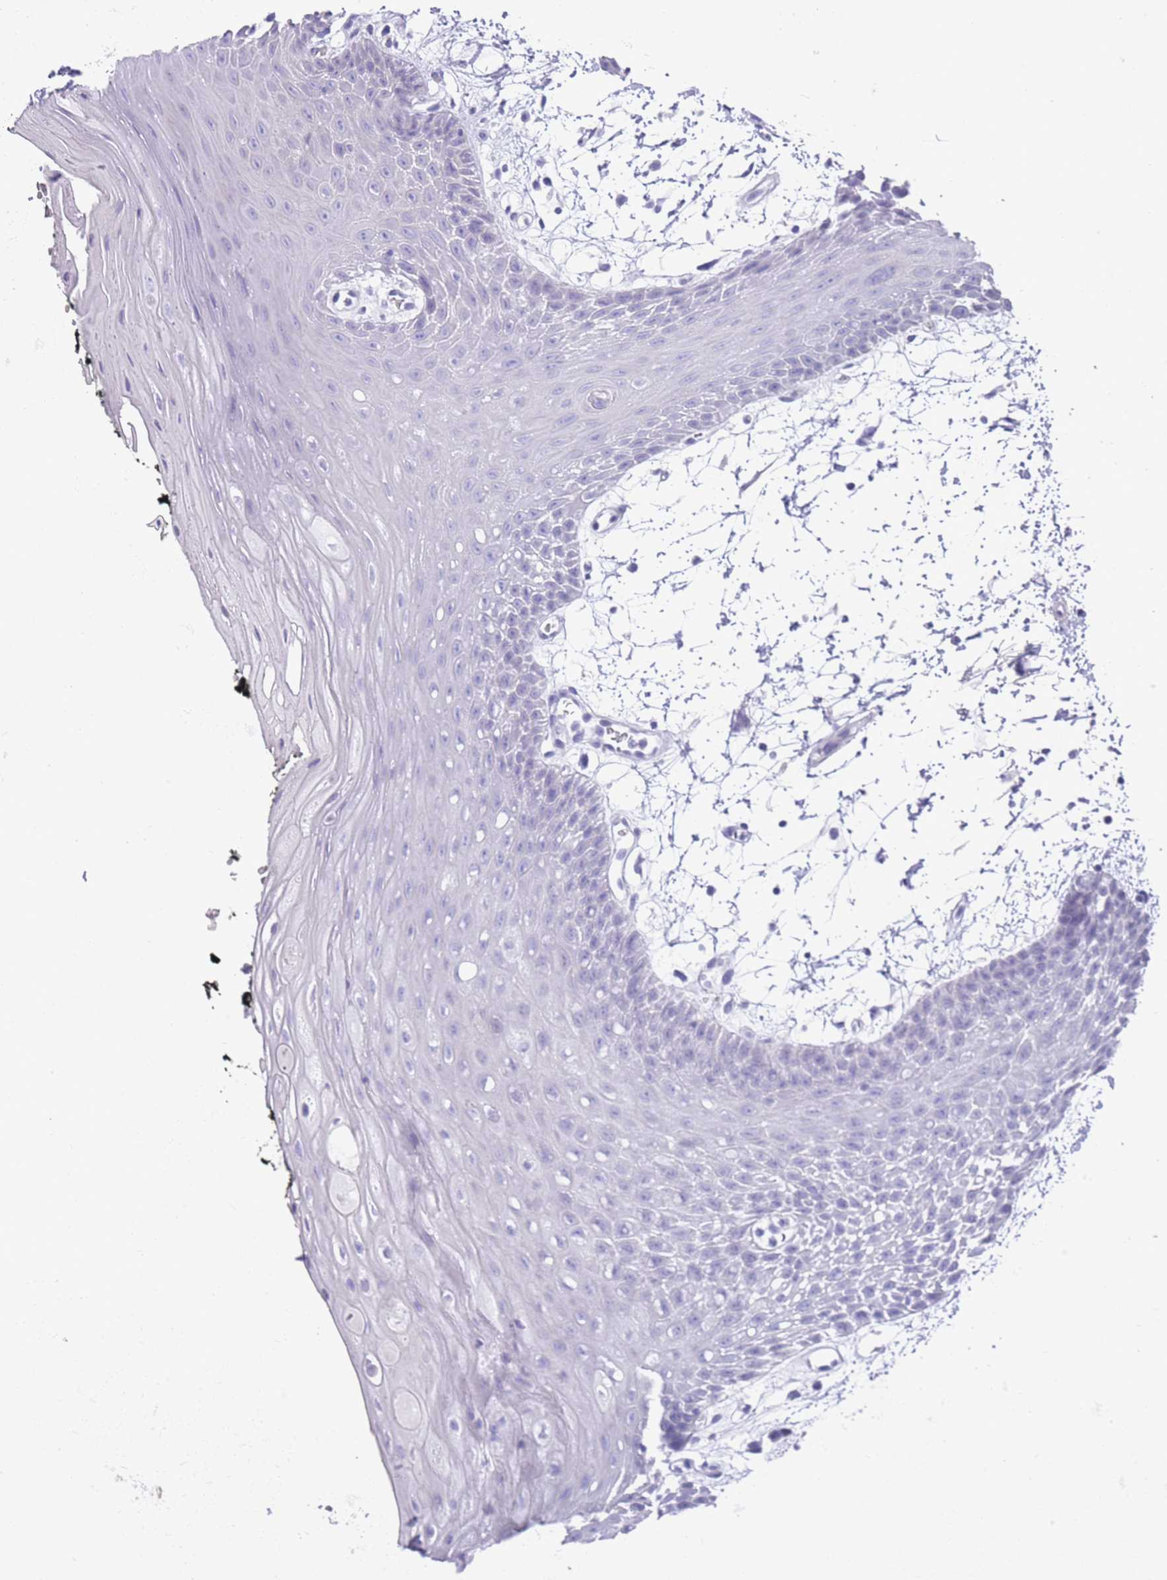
{"staining": {"intensity": "negative", "quantity": "none", "location": "none"}, "tissue": "oral mucosa", "cell_type": "Squamous epithelial cells", "image_type": "normal", "snomed": [{"axis": "morphology", "description": "Normal tissue, NOS"}, {"axis": "topography", "description": "Oral tissue"}, {"axis": "topography", "description": "Tounge, NOS"}], "caption": "DAB (3,3'-diaminobenzidine) immunohistochemical staining of benign oral mucosa displays no significant staining in squamous epithelial cells.", "gene": "OR11H12", "patient": {"sex": "female", "age": 59}}